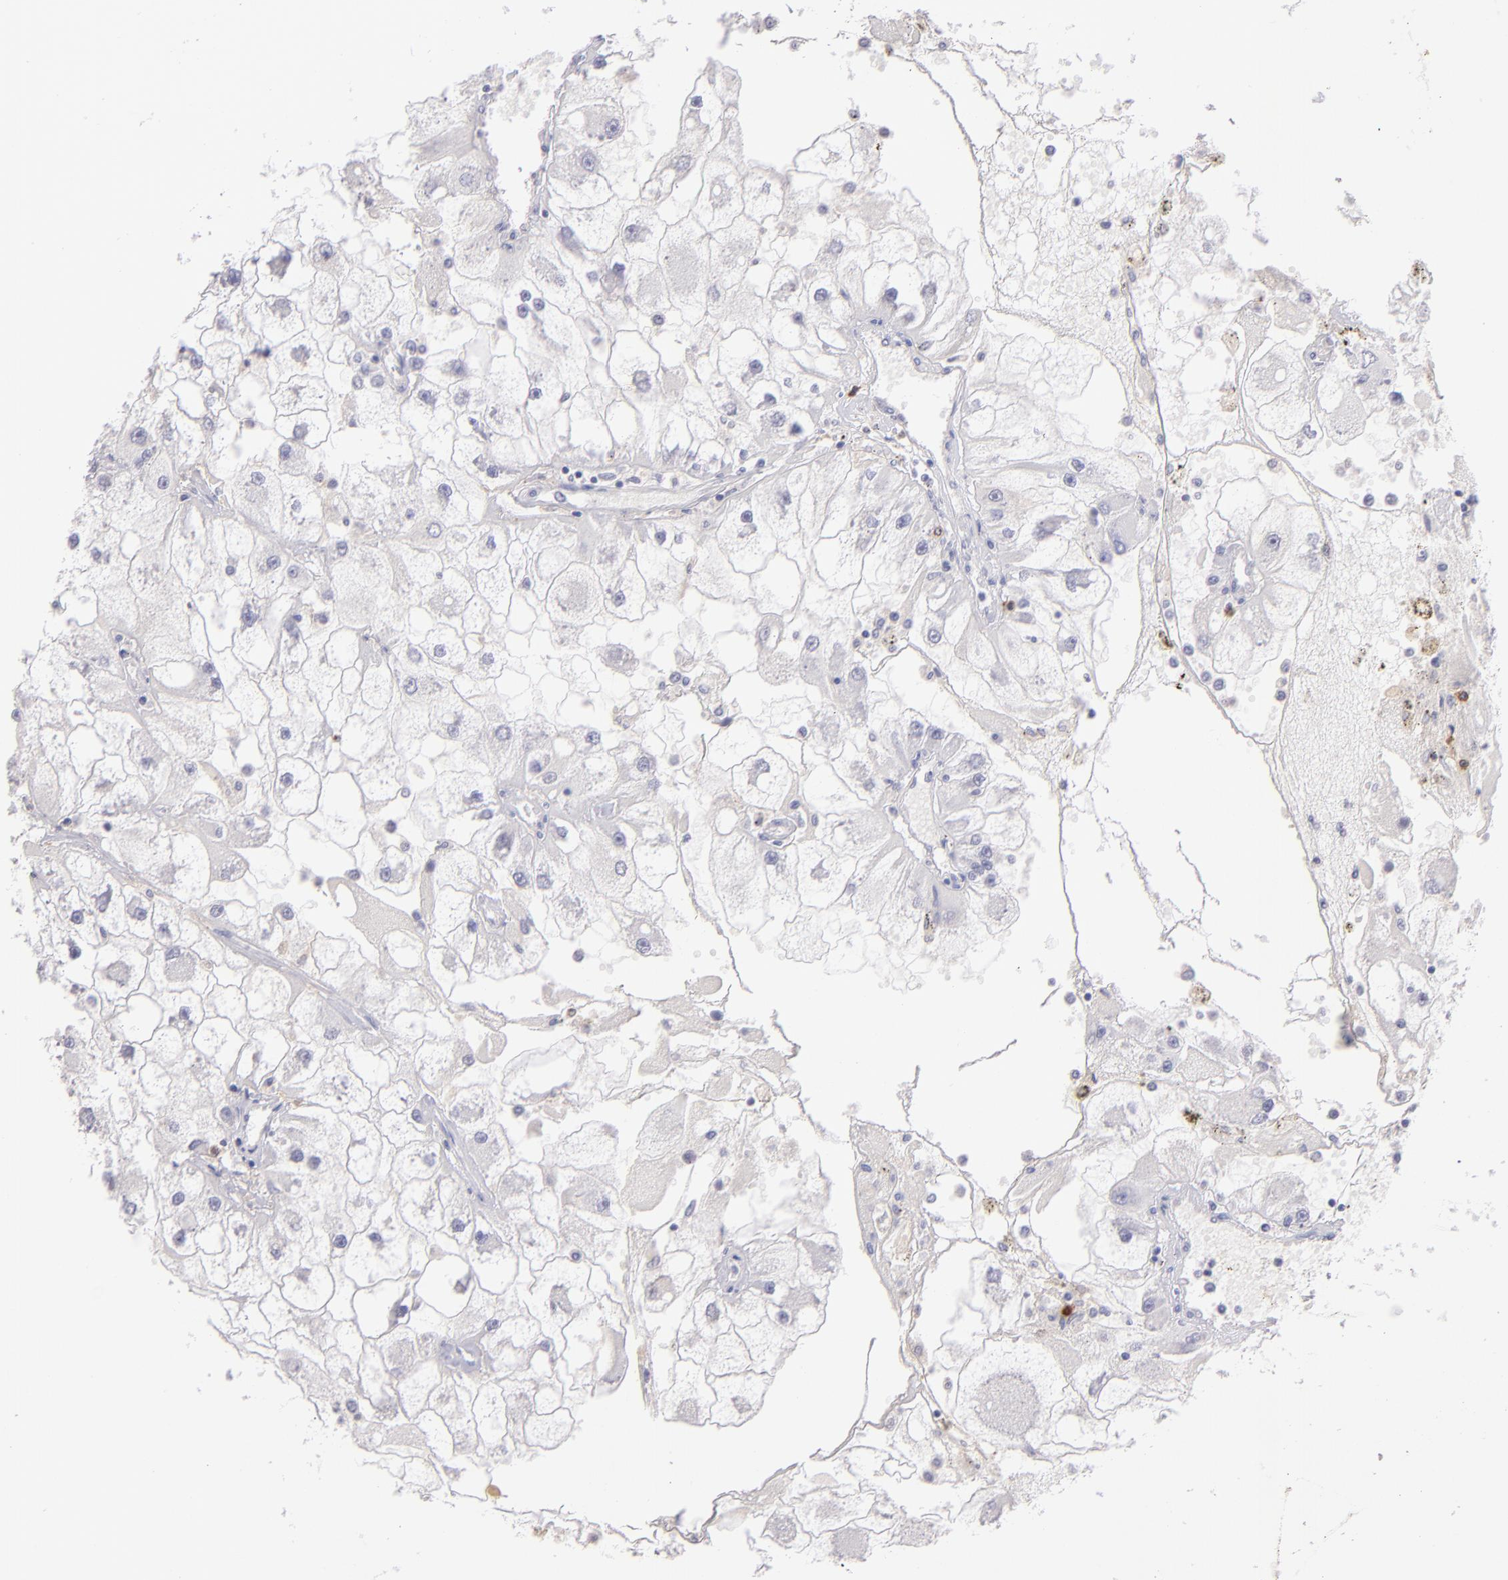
{"staining": {"intensity": "negative", "quantity": "none", "location": "none"}, "tissue": "renal cancer", "cell_type": "Tumor cells", "image_type": "cancer", "snomed": [{"axis": "morphology", "description": "Adenocarcinoma, NOS"}, {"axis": "topography", "description": "Kidney"}], "caption": "Protein analysis of adenocarcinoma (renal) reveals no significant positivity in tumor cells.", "gene": "IL2RA", "patient": {"sex": "female", "age": 73}}